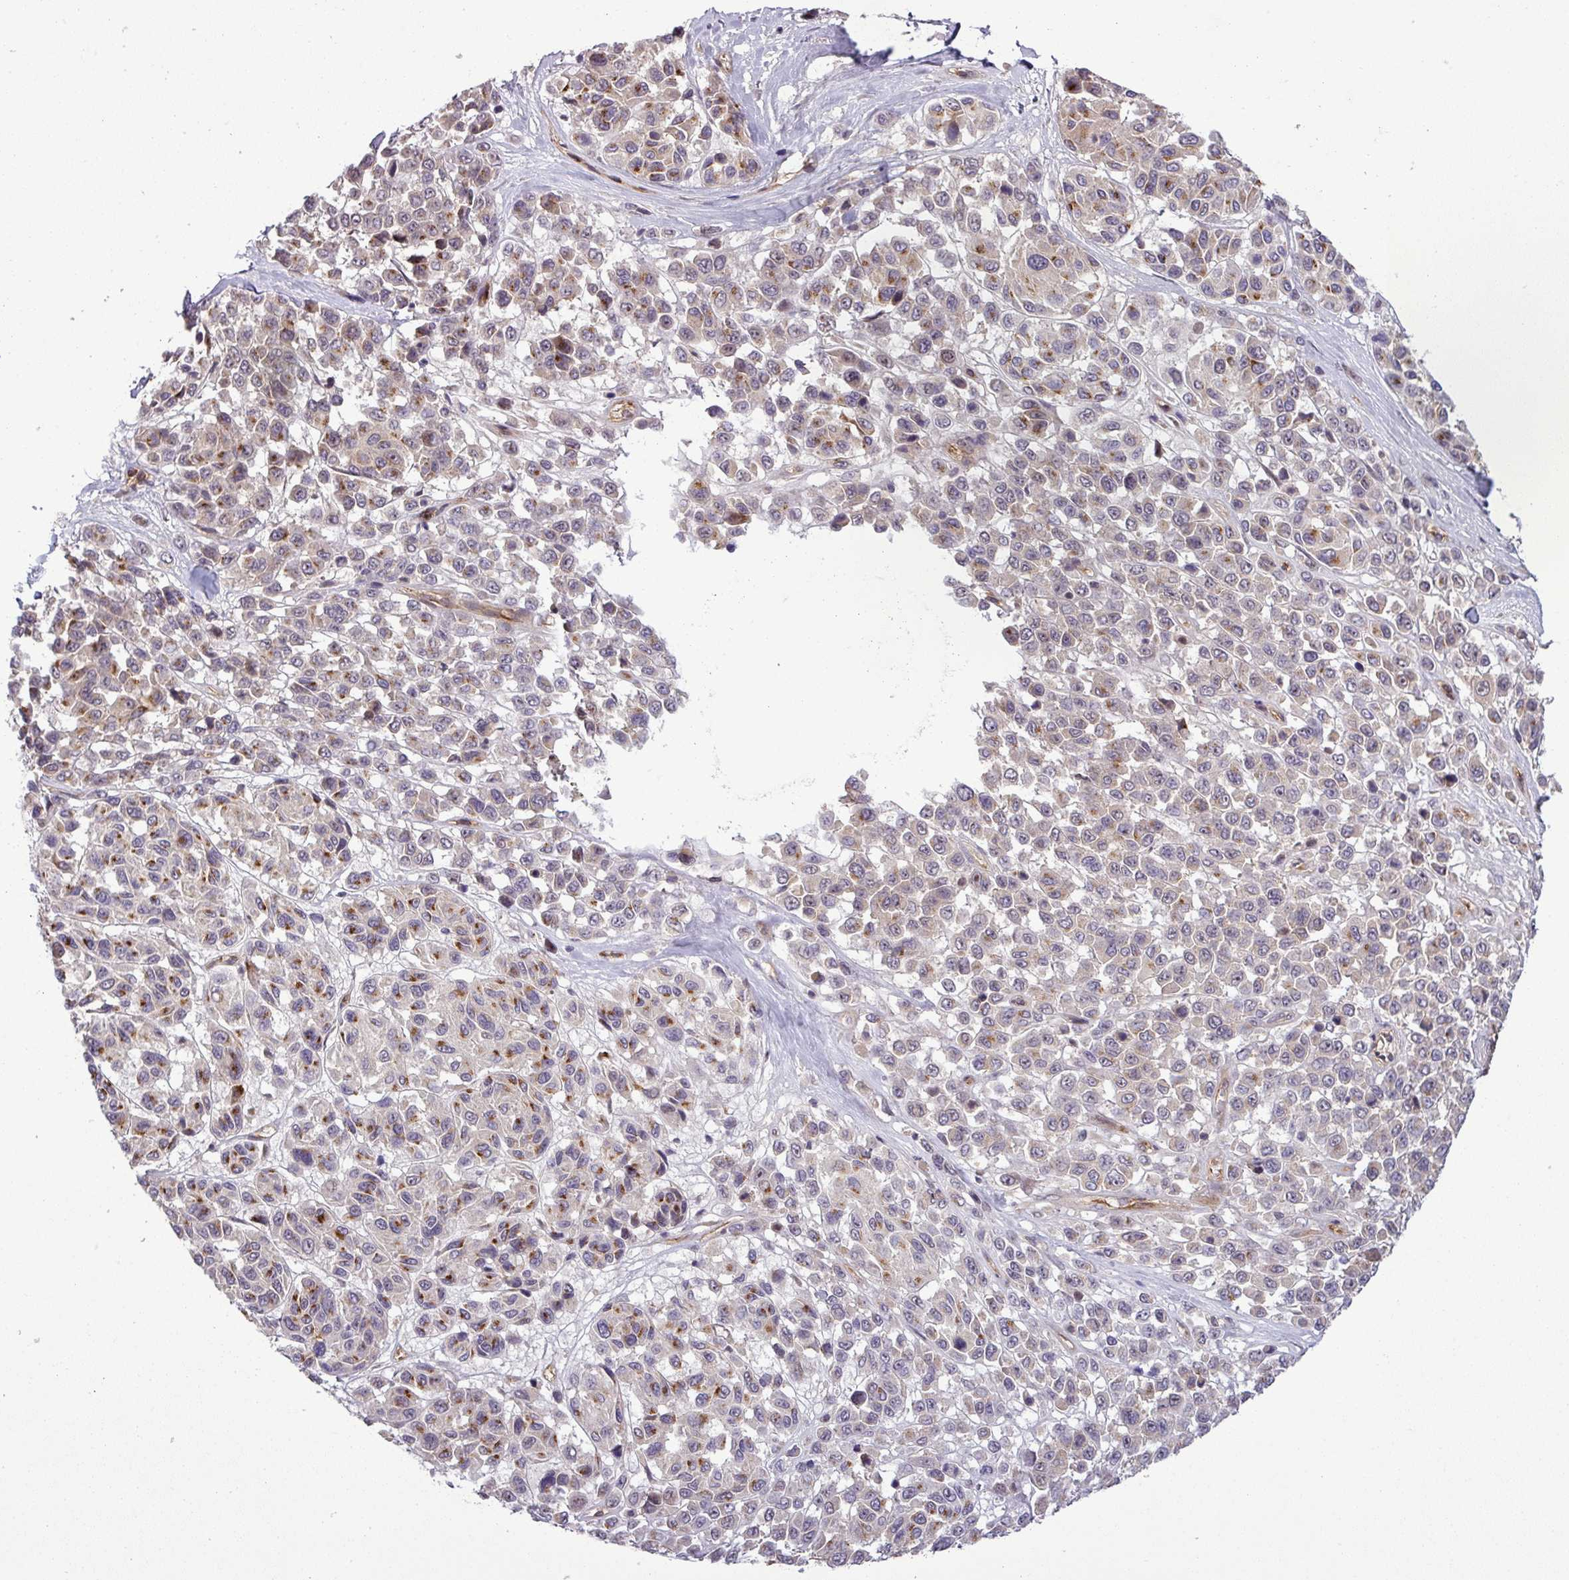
{"staining": {"intensity": "strong", "quantity": "25%-75%", "location": "cytoplasmic/membranous"}, "tissue": "melanoma", "cell_type": "Tumor cells", "image_type": "cancer", "snomed": [{"axis": "morphology", "description": "Malignant melanoma, NOS"}, {"axis": "topography", "description": "Skin"}], "caption": "Human malignant melanoma stained with a protein marker exhibits strong staining in tumor cells.", "gene": "PCDH1", "patient": {"sex": "female", "age": 66}}